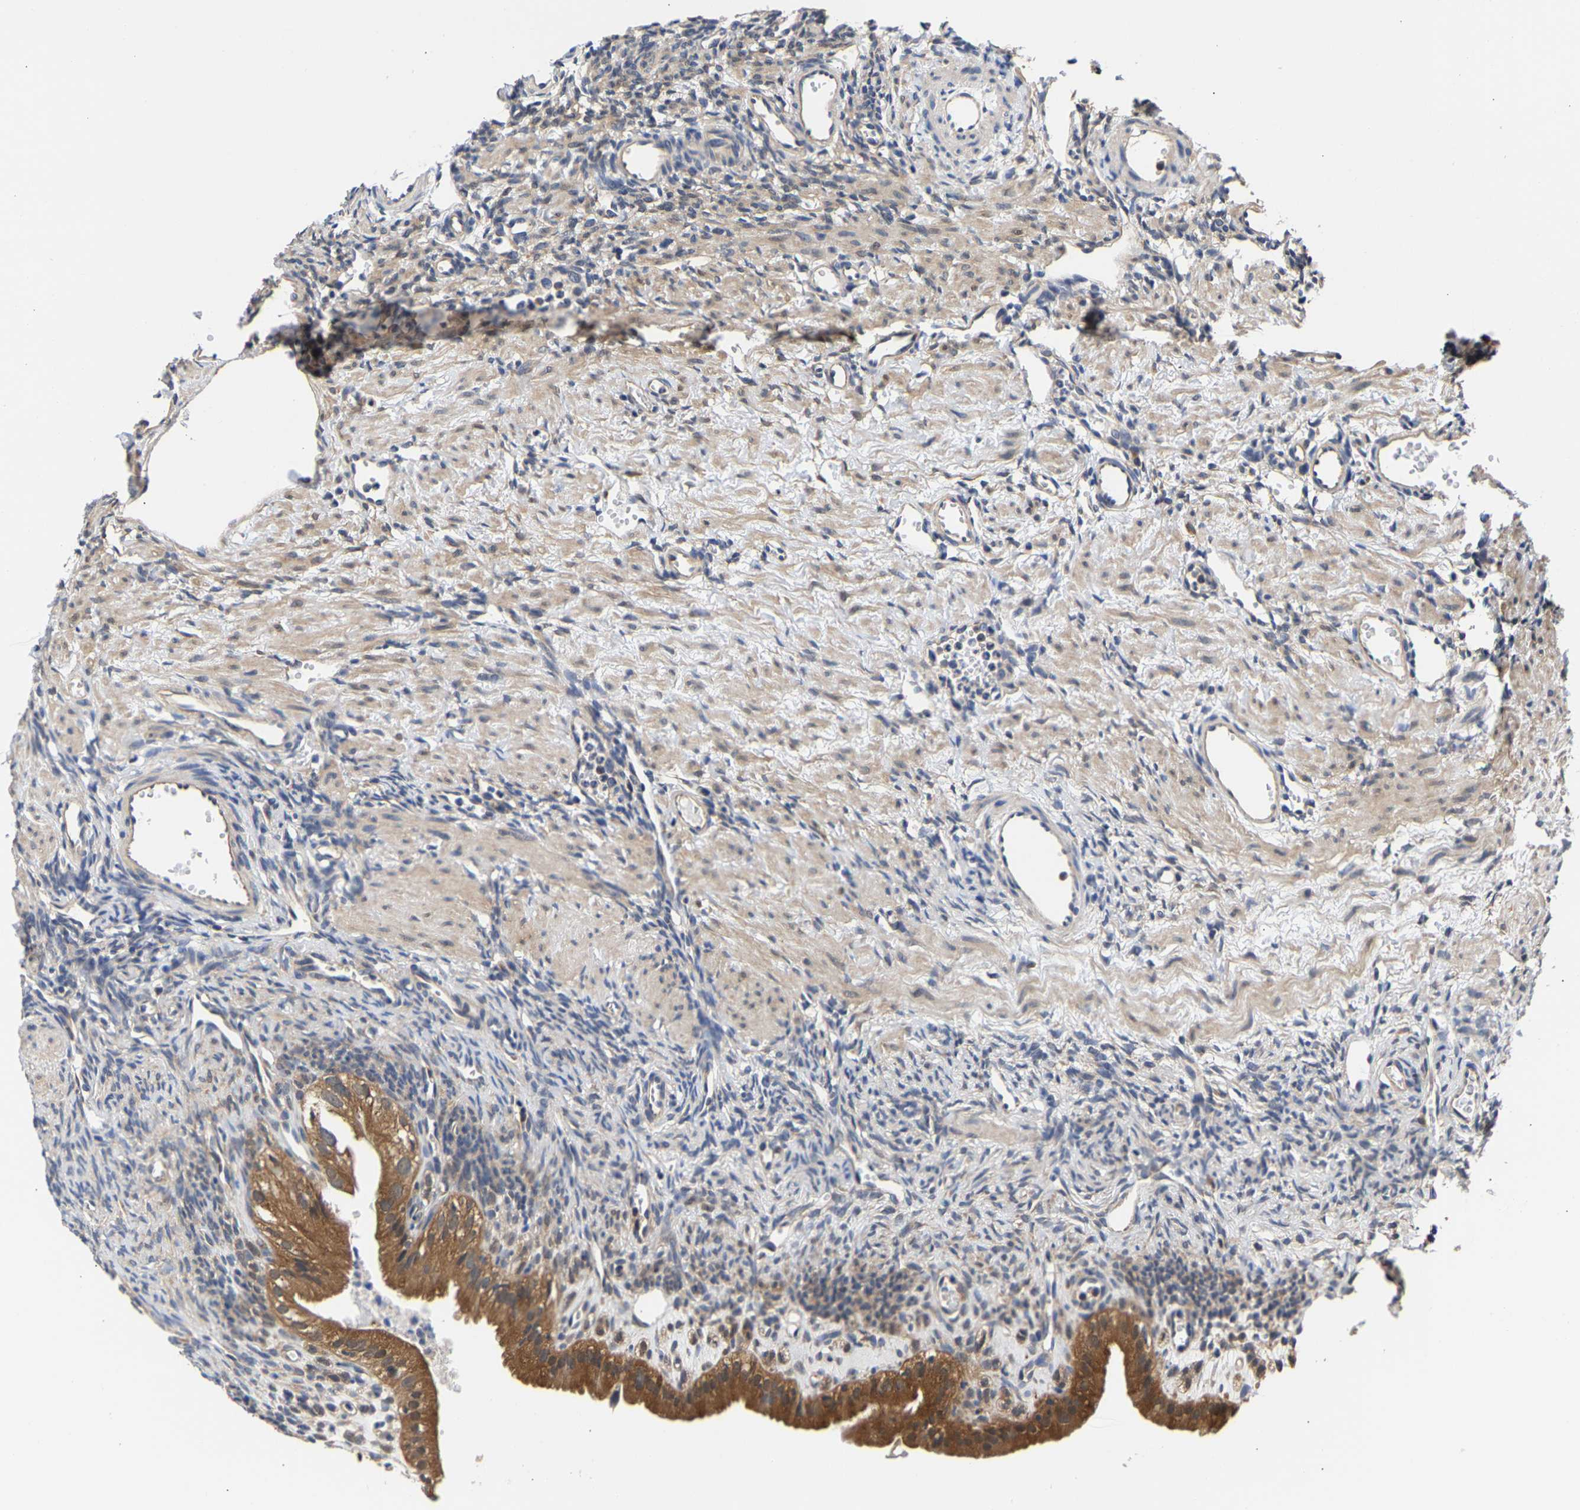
{"staining": {"intensity": "moderate", "quantity": ">75%", "location": "cytoplasmic/membranous"}, "tissue": "ovary", "cell_type": "Follicle cells", "image_type": "normal", "snomed": [{"axis": "morphology", "description": "Normal tissue, NOS"}, {"axis": "topography", "description": "Ovary"}], "caption": "Ovary stained with immunohistochemistry exhibits moderate cytoplasmic/membranous positivity in approximately >75% of follicle cells. Nuclei are stained in blue.", "gene": "CCDC6", "patient": {"sex": "female", "age": 33}}